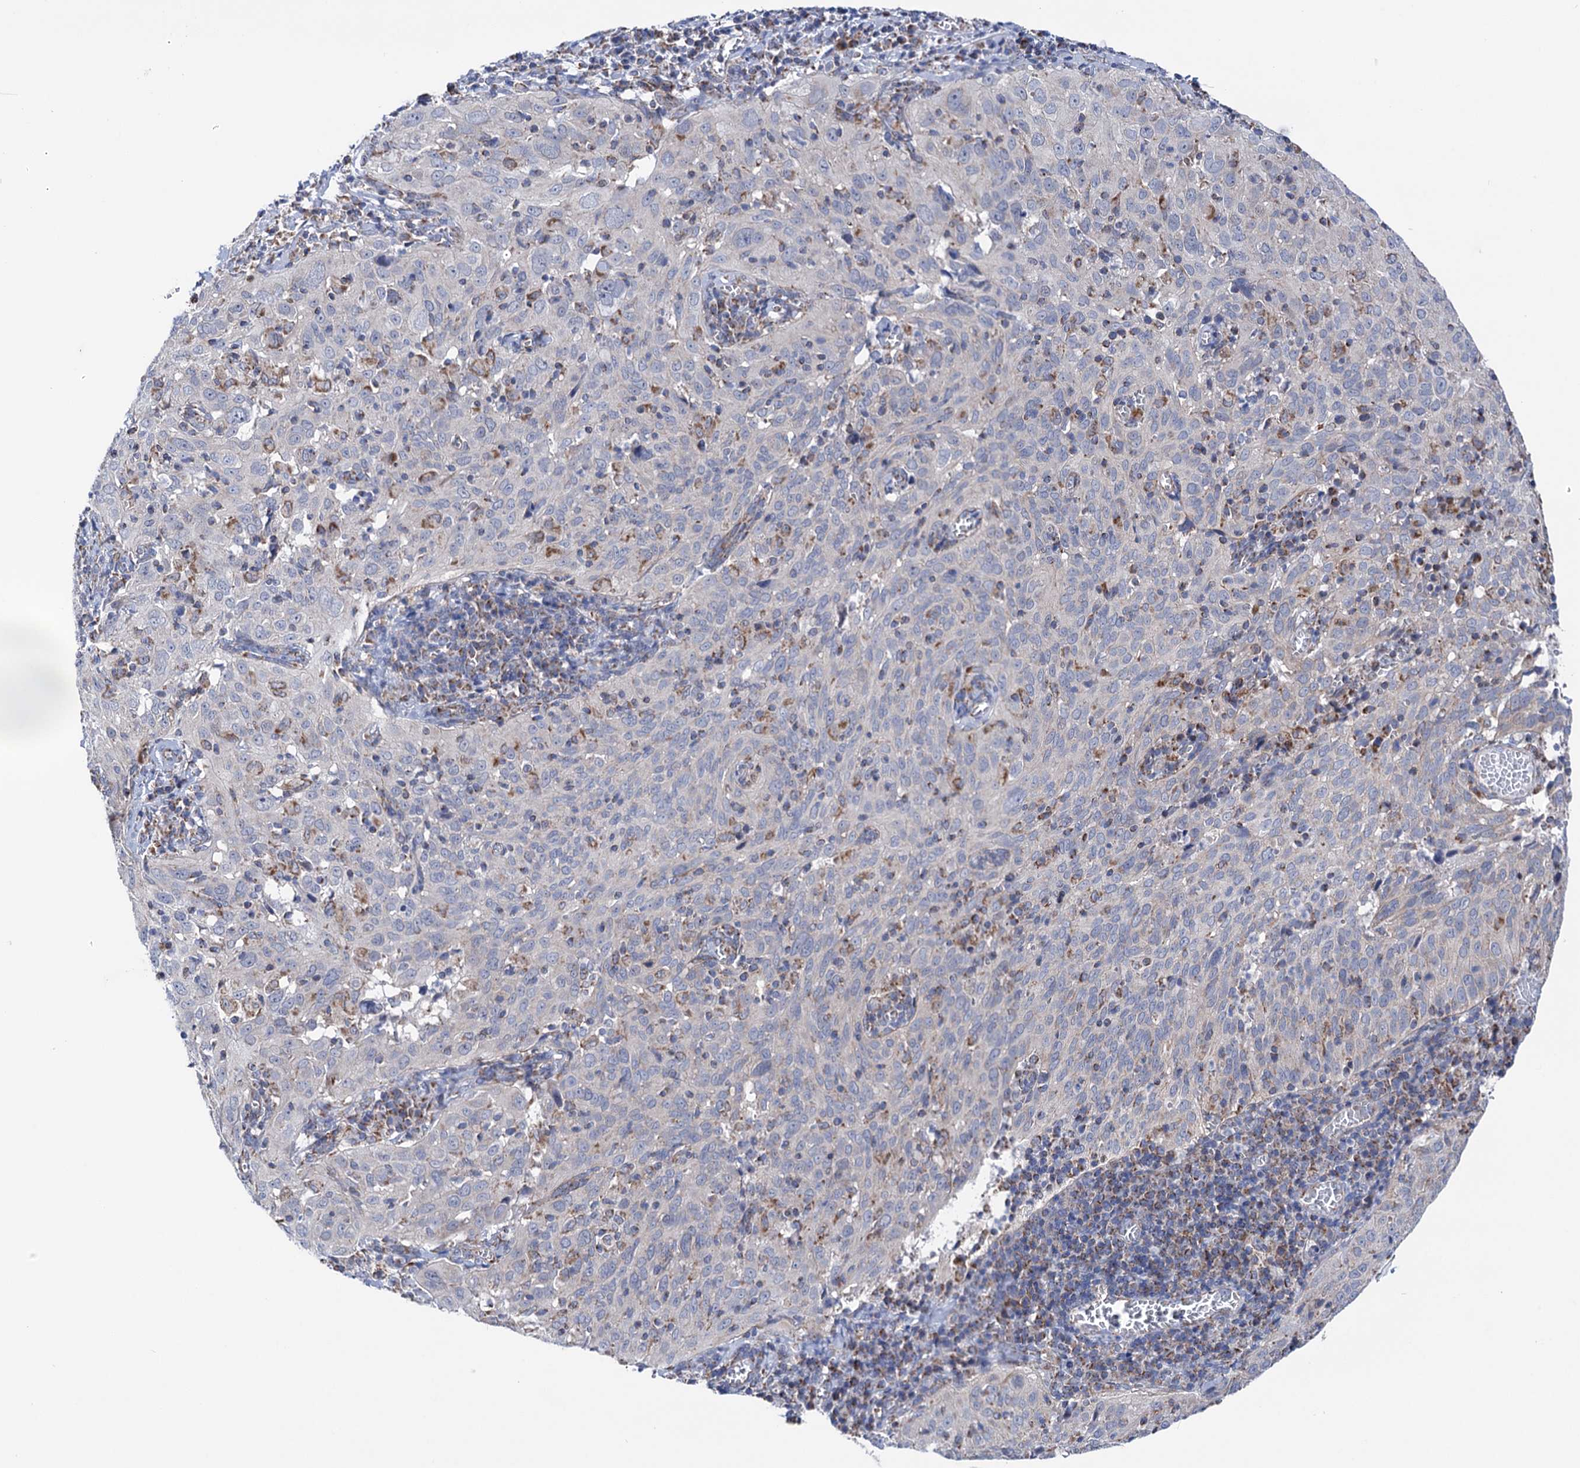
{"staining": {"intensity": "negative", "quantity": "none", "location": "none"}, "tissue": "cervical cancer", "cell_type": "Tumor cells", "image_type": "cancer", "snomed": [{"axis": "morphology", "description": "Squamous cell carcinoma, NOS"}, {"axis": "topography", "description": "Cervix"}], "caption": "Tumor cells are negative for protein expression in human cervical cancer (squamous cell carcinoma).", "gene": "SUCLA2", "patient": {"sex": "female", "age": 31}}